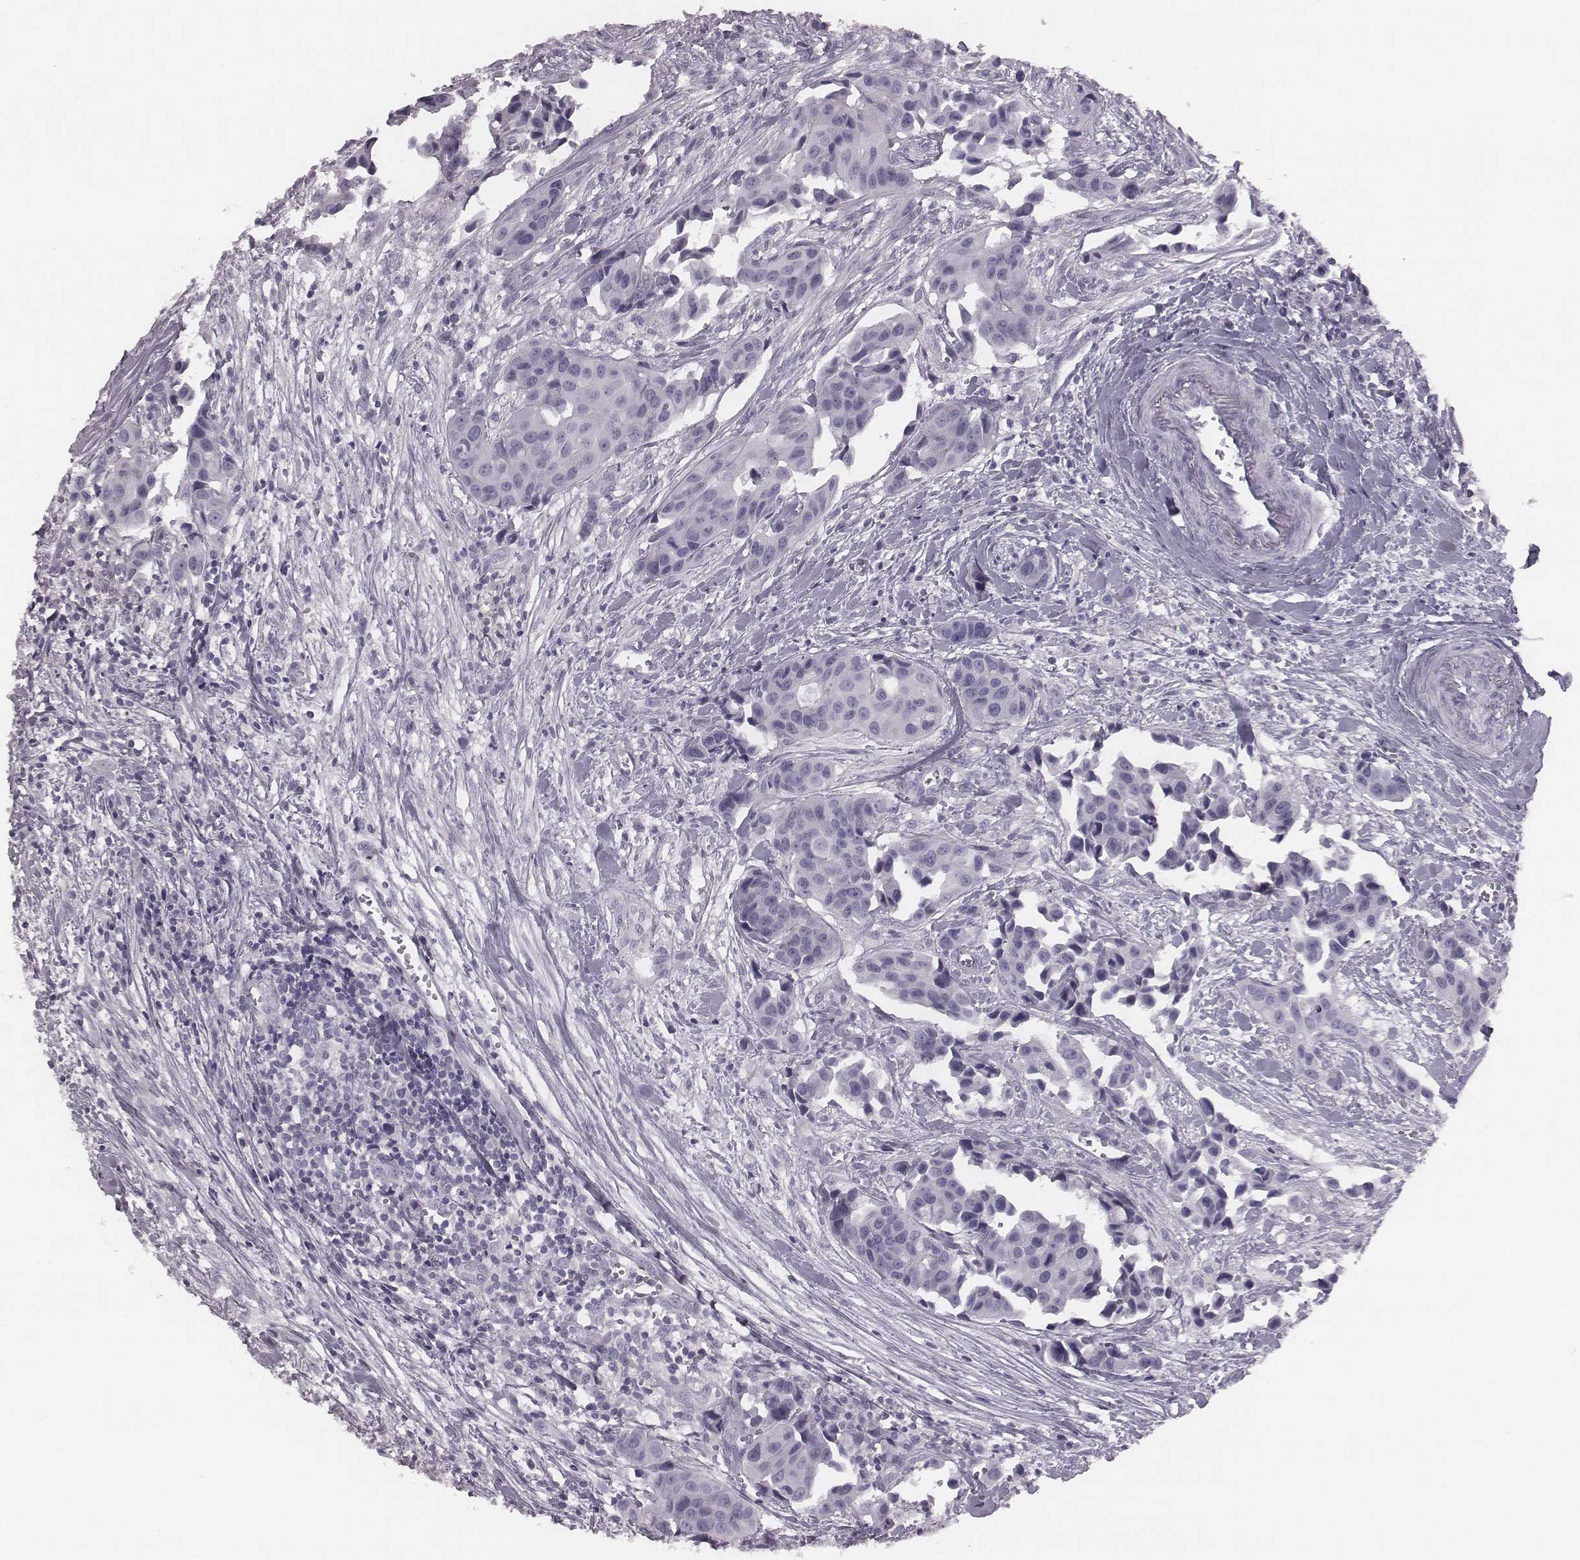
{"staining": {"intensity": "negative", "quantity": "none", "location": "none"}, "tissue": "head and neck cancer", "cell_type": "Tumor cells", "image_type": "cancer", "snomed": [{"axis": "morphology", "description": "Adenocarcinoma, NOS"}, {"axis": "topography", "description": "Head-Neck"}], "caption": "A histopathology image of head and neck adenocarcinoma stained for a protein displays no brown staining in tumor cells.", "gene": "PDE8B", "patient": {"sex": "male", "age": 76}}